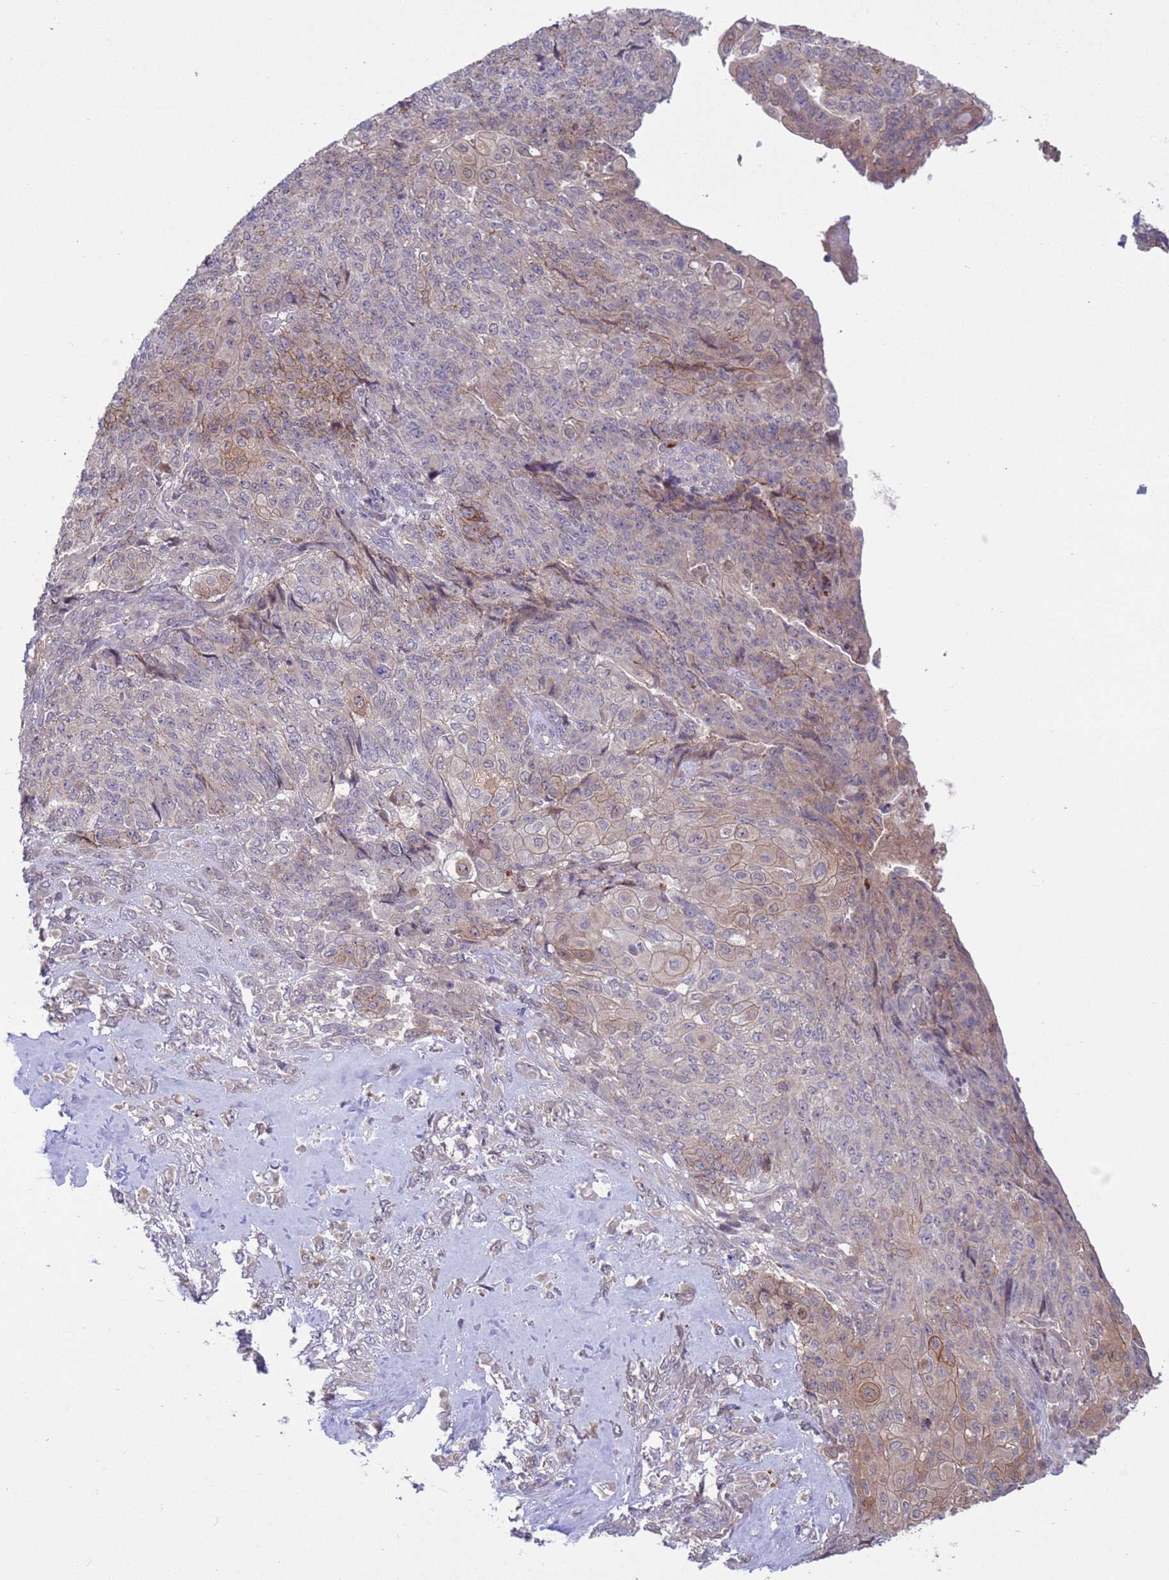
{"staining": {"intensity": "weak", "quantity": "<25%", "location": "cytoplasmic/membranous"}, "tissue": "endometrial cancer", "cell_type": "Tumor cells", "image_type": "cancer", "snomed": [{"axis": "morphology", "description": "Adenocarcinoma, NOS"}, {"axis": "topography", "description": "Endometrium"}], "caption": "A photomicrograph of endometrial adenocarcinoma stained for a protein exhibits no brown staining in tumor cells. Nuclei are stained in blue.", "gene": "GJA10", "patient": {"sex": "female", "age": 32}}